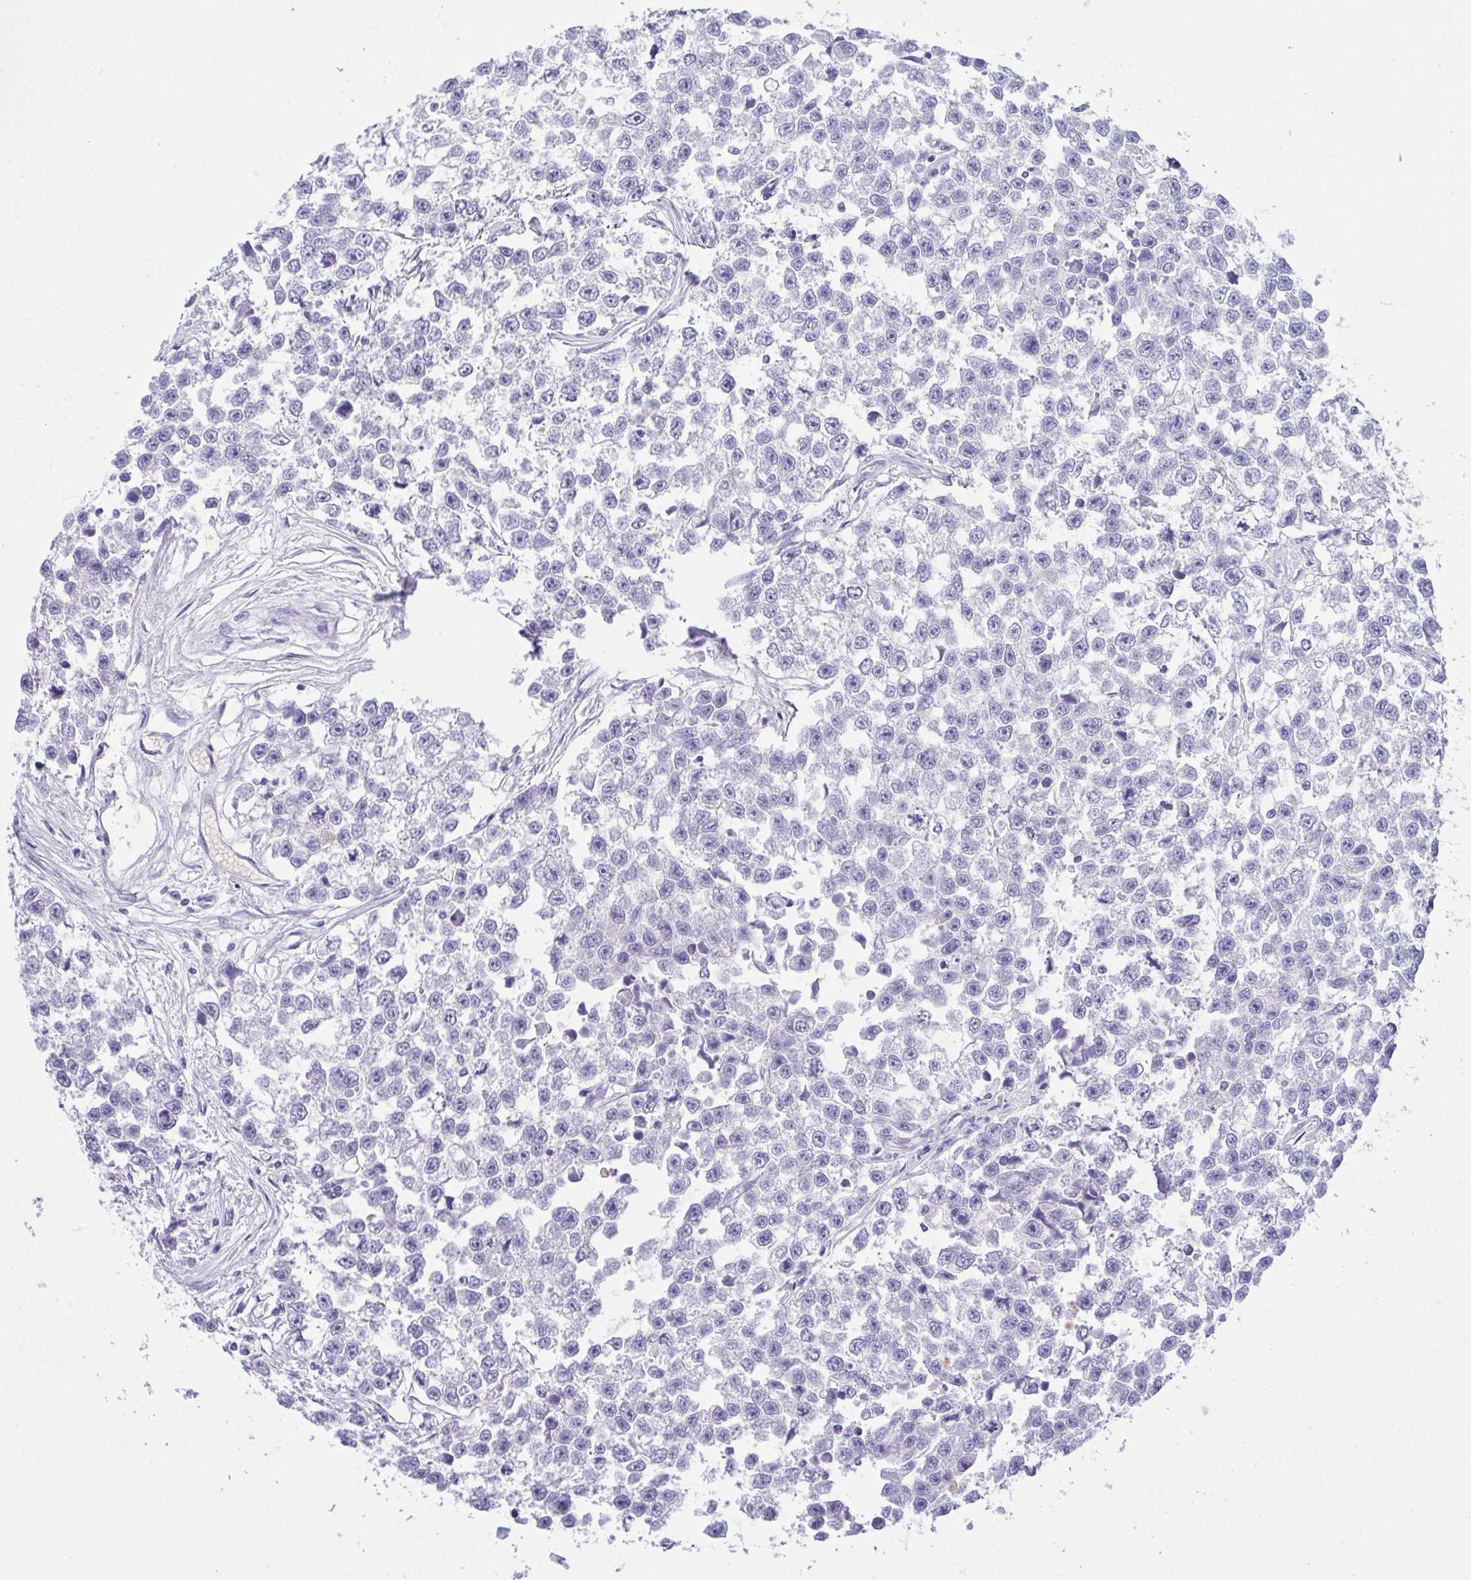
{"staining": {"intensity": "negative", "quantity": "none", "location": "none"}, "tissue": "testis cancer", "cell_type": "Tumor cells", "image_type": "cancer", "snomed": [{"axis": "morphology", "description": "Seminoma, NOS"}, {"axis": "topography", "description": "Testis"}], "caption": "The micrograph demonstrates no significant staining in tumor cells of testis cancer (seminoma).", "gene": "EPB42", "patient": {"sex": "male", "age": 26}}